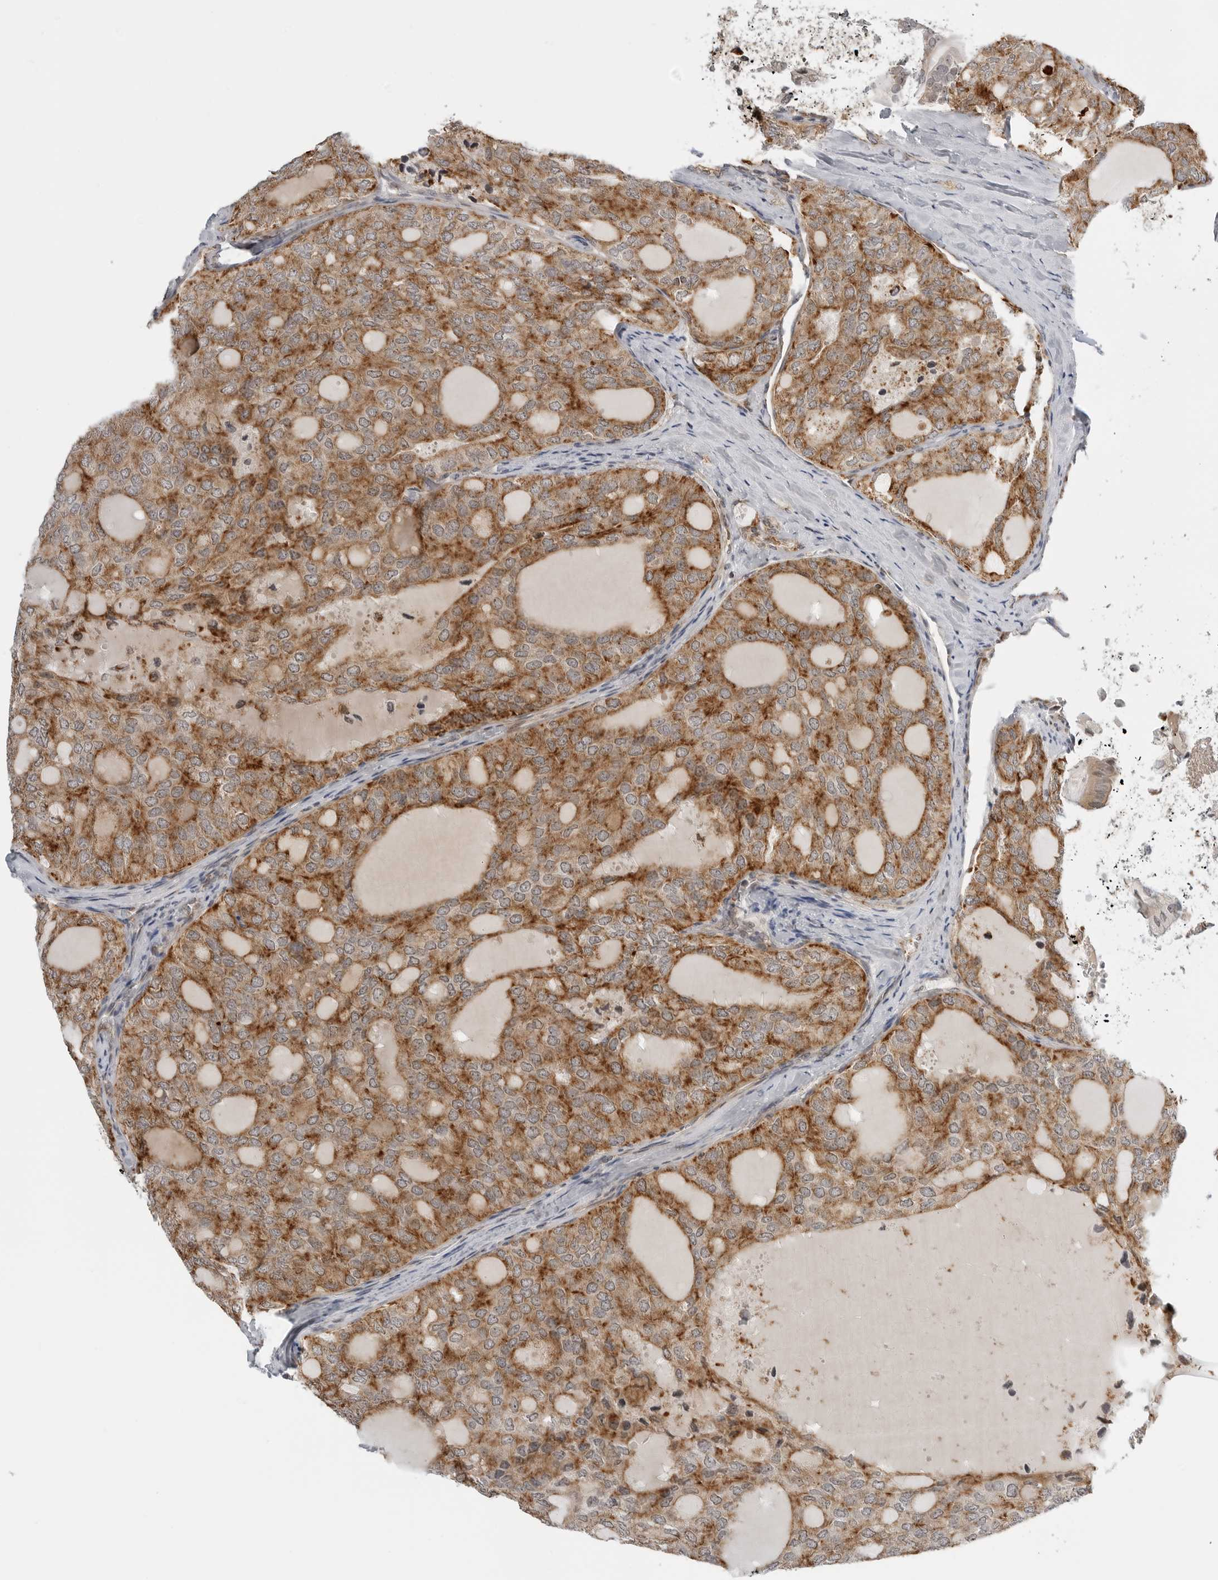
{"staining": {"intensity": "moderate", "quantity": ">75%", "location": "cytoplasmic/membranous"}, "tissue": "thyroid cancer", "cell_type": "Tumor cells", "image_type": "cancer", "snomed": [{"axis": "morphology", "description": "Follicular adenoma carcinoma, NOS"}, {"axis": "topography", "description": "Thyroid gland"}], "caption": "A high-resolution photomicrograph shows immunohistochemistry staining of follicular adenoma carcinoma (thyroid), which shows moderate cytoplasmic/membranous staining in approximately >75% of tumor cells. (Brightfield microscopy of DAB IHC at high magnification).", "gene": "PEX2", "patient": {"sex": "male", "age": 75}}